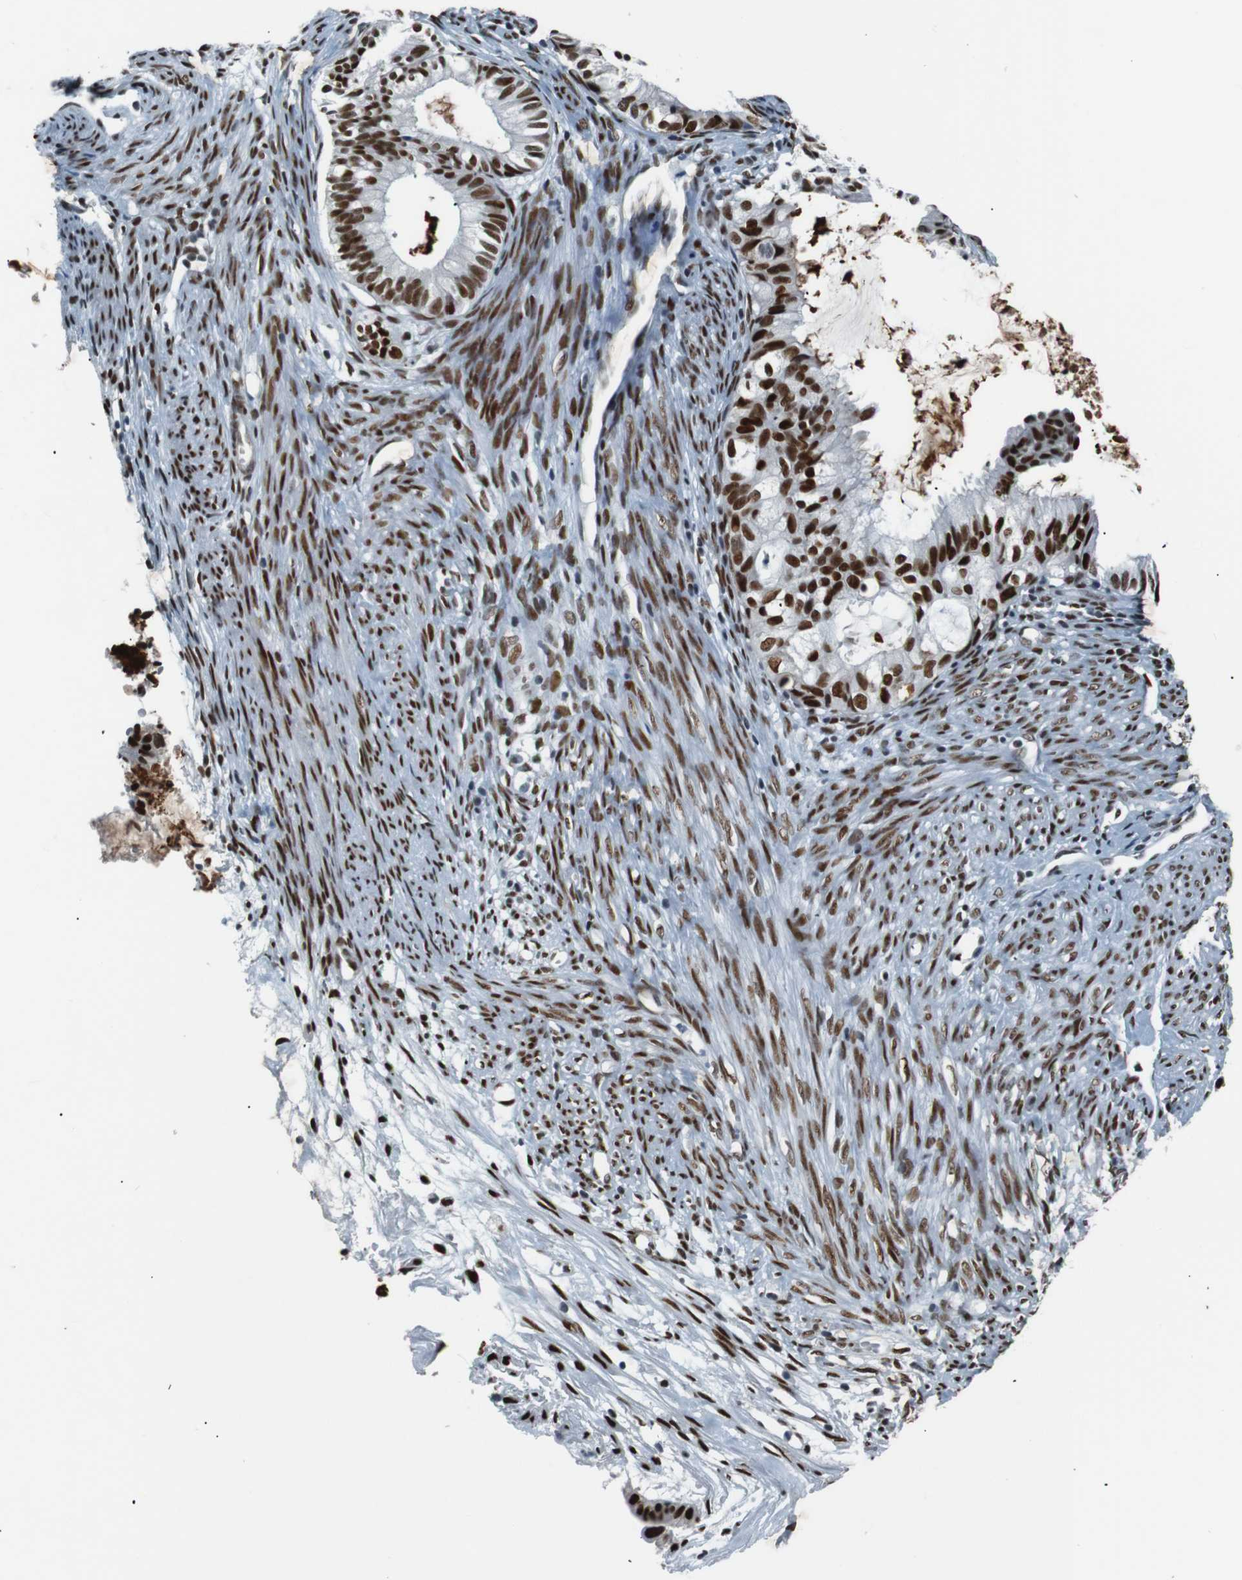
{"staining": {"intensity": "strong", "quantity": ">75%", "location": "nuclear"}, "tissue": "cervical cancer", "cell_type": "Tumor cells", "image_type": "cancer", "snomed": [{"axis": "morphology", "description": "Normal tissue, NOS"}, {"axis": "morphology", "description": "Adenocarcinoma, NOS"}, {"axis": "topography", "description": "Cervix"}, {"axis": "topography", "description": "Endometrium"}], "caption": "Human cervical cancer (adenocarcinoma) stained with a protein marker exhibits strong staining in tumor cells.", "gene": "HEXIM1", "patient": {"sex": "female", "age": 86}}